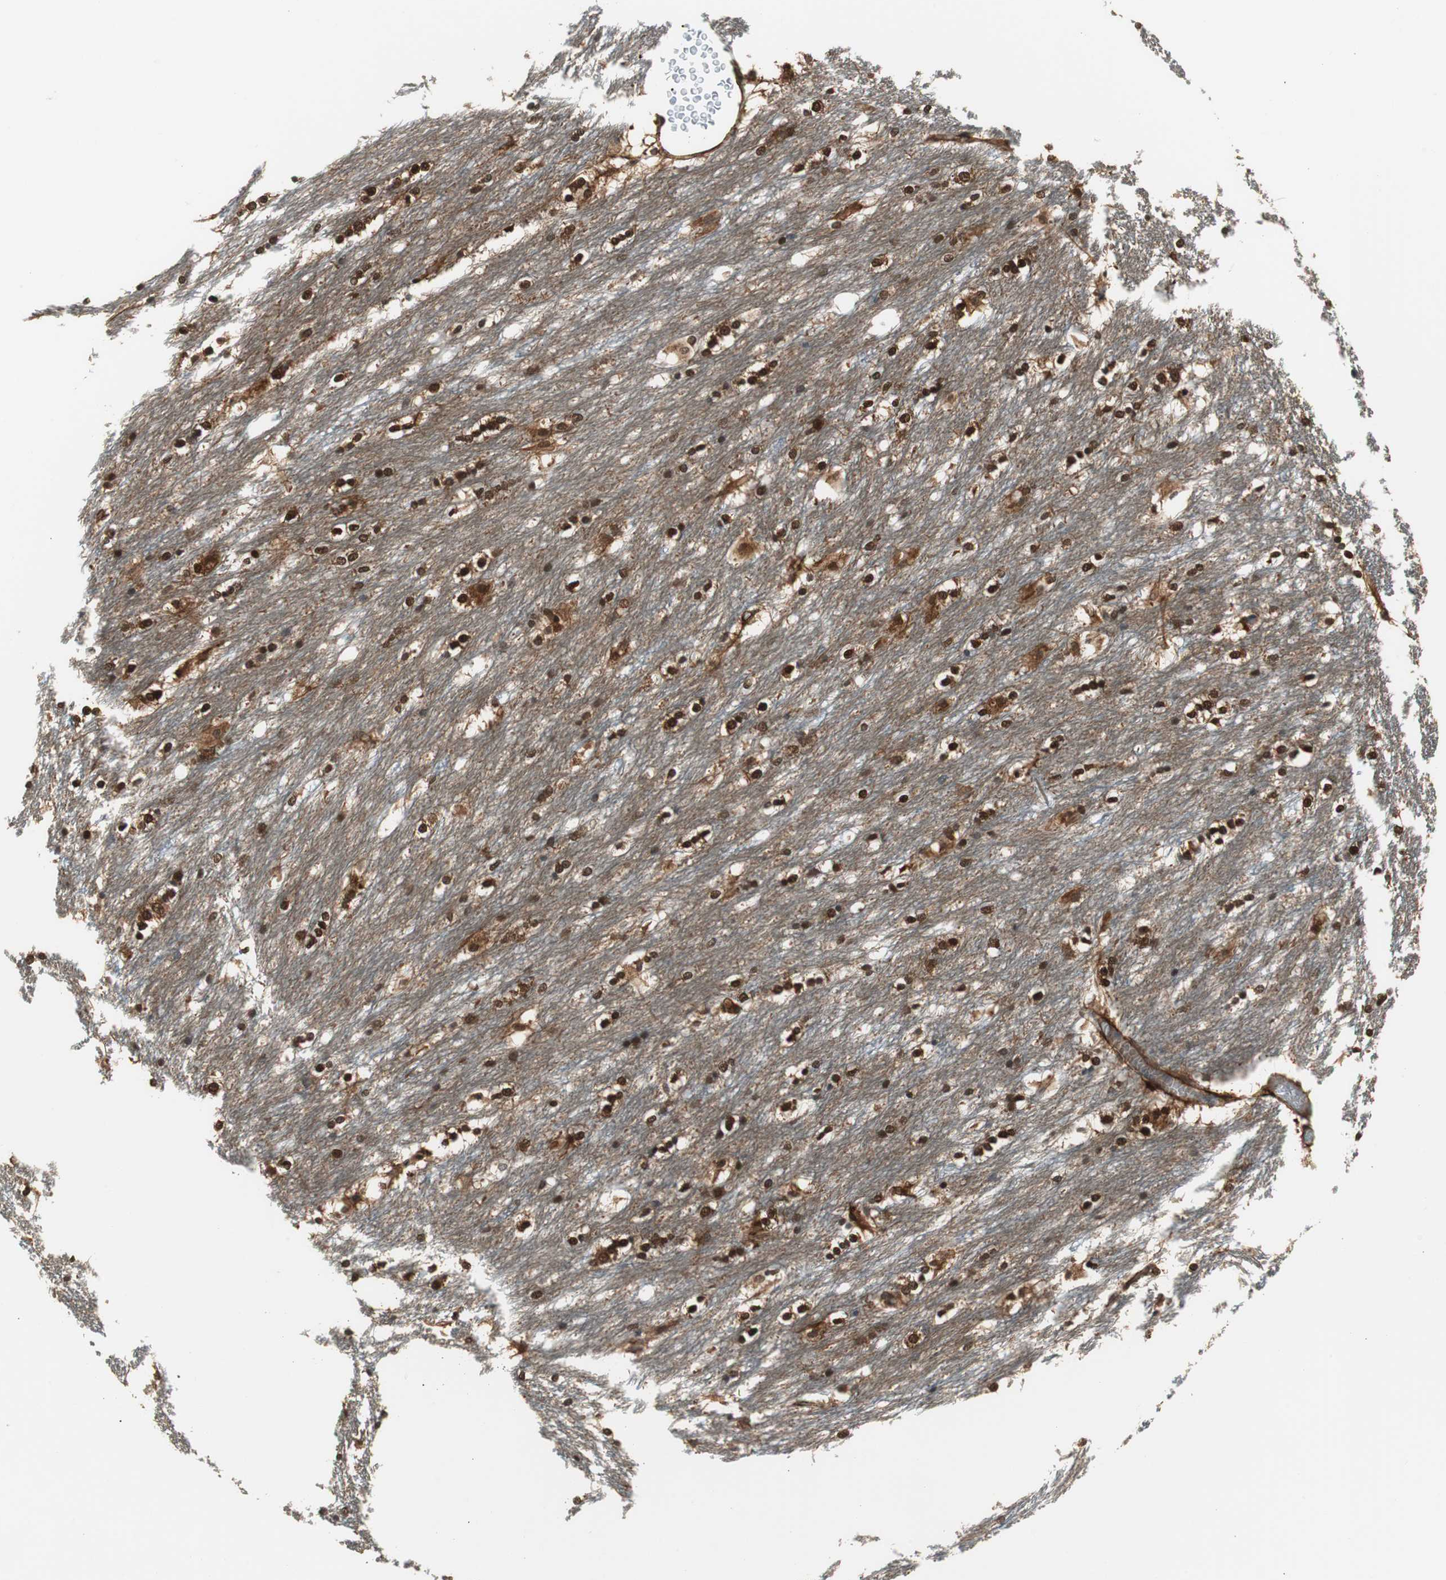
{"staining": {"intensity": "strong", "quantity": ">75%", "location": "nuclear"}, "tissue": "caudate", "cell_type": "Glial cells", "image_type": "normal", "snomed": [{"axis": "morphology", "description": "Normal tissue, NOS"}, {"axis": "topography", "description": "Lateral ventricle wall"}], "caption": "Human caudate stained with a brown dye demonstrates strong nuclear positive expression in about >75% of glial cells.", "gene": "PTPN11", "patient": {"sex": "female", "age": 19}}